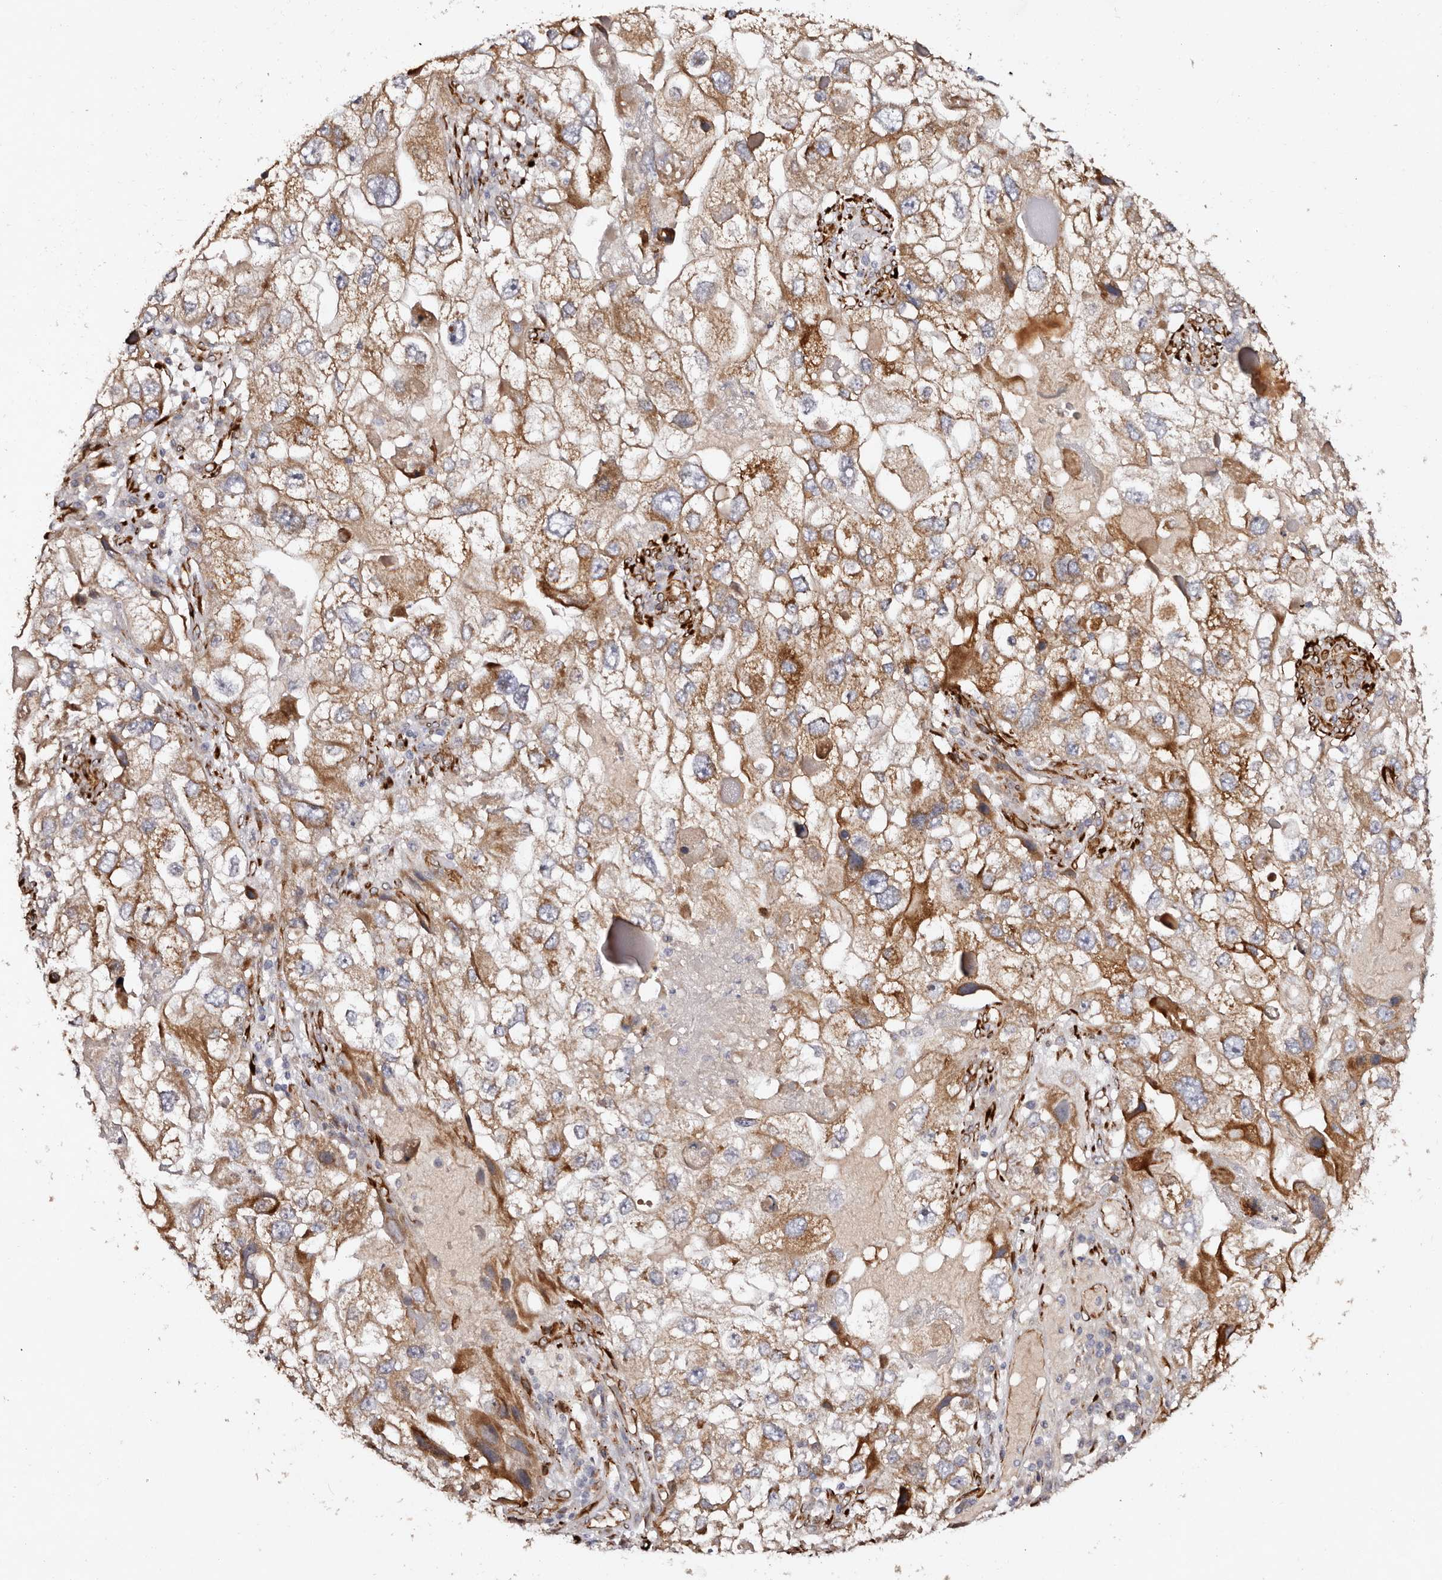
{"staining": {"intensity": "moderate", "quantity": ">75%", "location": "cytoplasmic/membranous"}, "tissue": "endometrial cancer", "cell_type": "Tumor cells", "image_type": "cancer", "snomed": [{"axis": "morphology", "description": "Adenocarcinoma, NOS"}, {"axis": "topography", "description": "Endometrium"}], "caption": "IHC micrograph of neoplastic tissue: human adenocarcinoma (endometrial) stained using immunohistochemistry reveals medium levels of moderate protein expression localized specifically in the cytoplasmic/membranous of tumor cells, appearing as a cytoplasmic/membranous brown color.", "gene": "SERPINH1", "patient": {"sex": "female", "age": 49}}